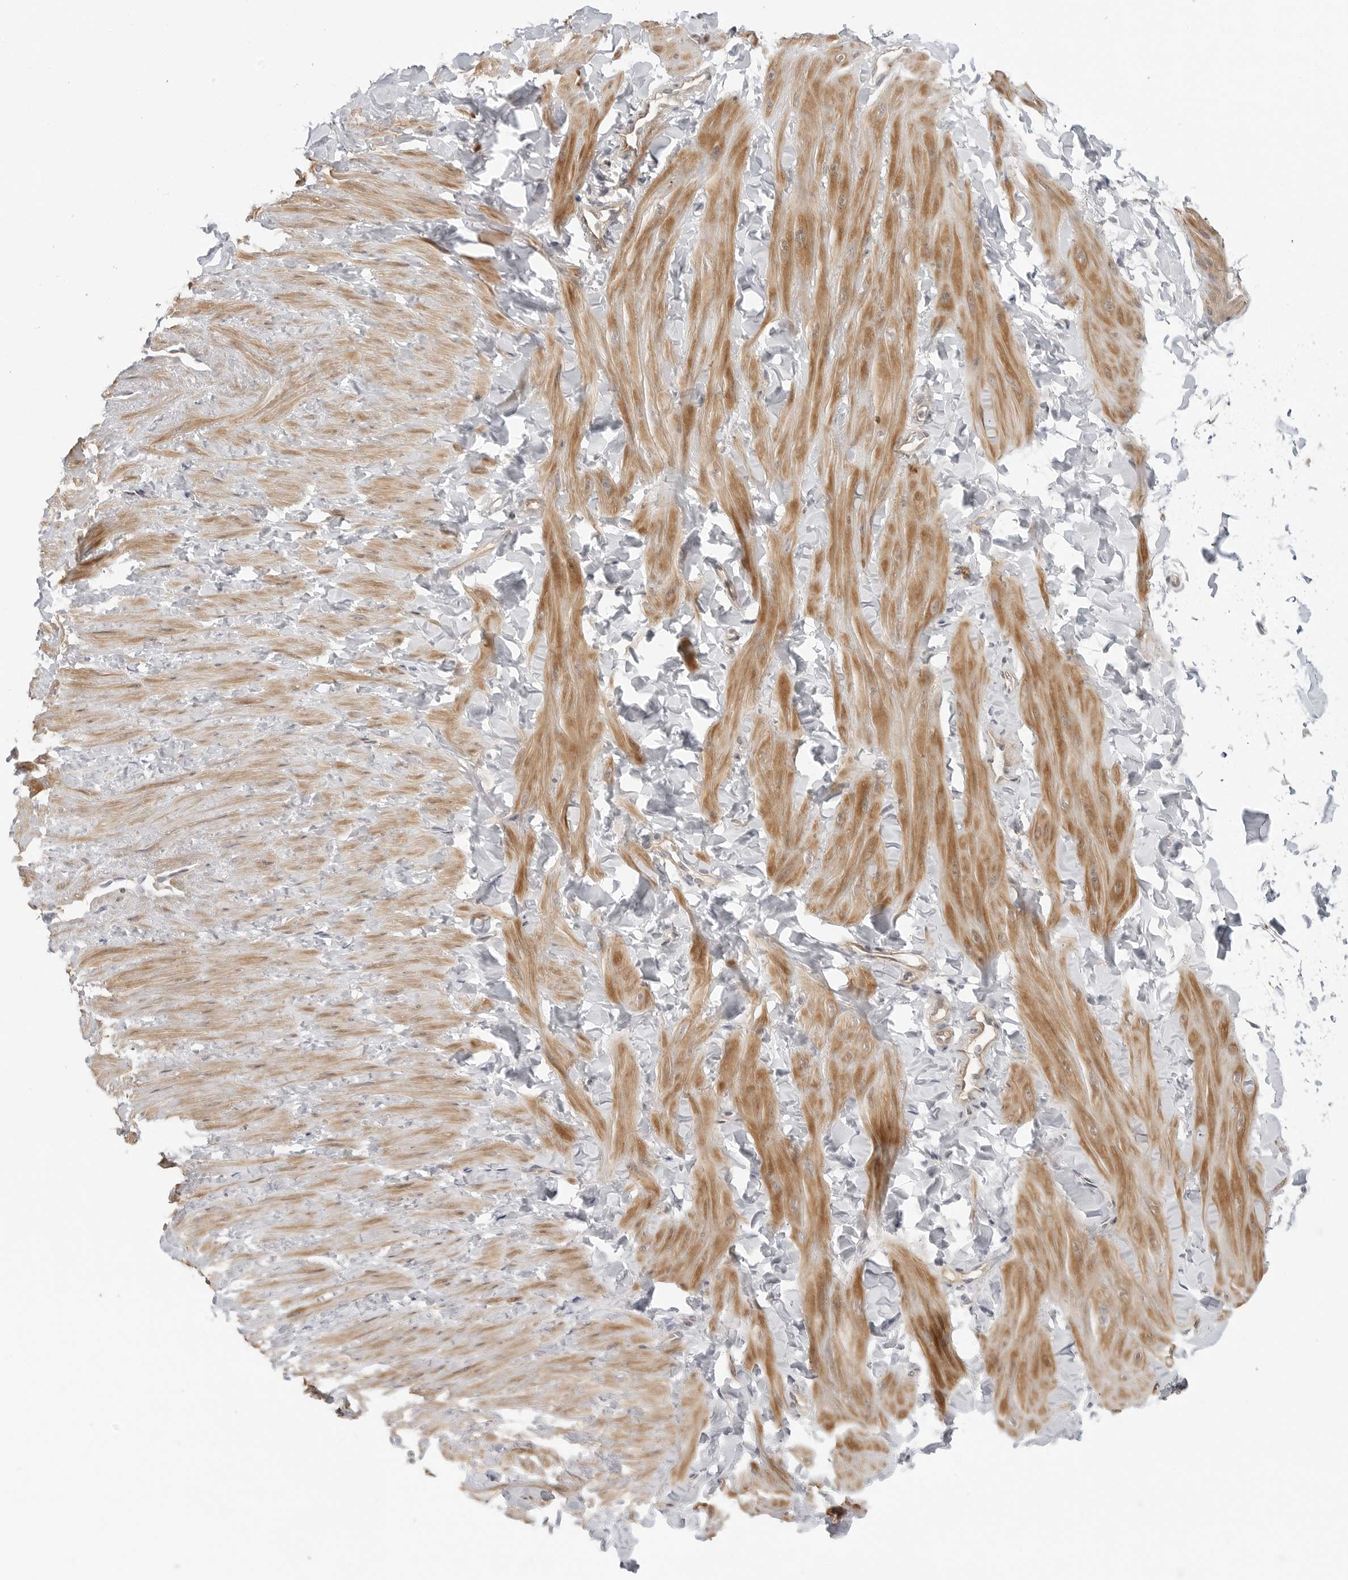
{"staining": {"intensity": "negative", "quantity": "none", "location": "none"}, "tissue": "adipose tissue", "cell_type": "Adipocytes", "image_type": "normal", "snomed": [{"axis": "morphology", "description": "Normal tissue, NOS"}, {"axis": "topography", "description": "Adipose tissue"}, {"axis": "topography", "description": "Vascular tissue"}, {"axis": "topography", "description": "Peripheral nerve tissue"}], "caption": "IHC micrograph of unremarkable adipose tissue stained for a protein (brown), which reveals no positivity in adipocytes. Brightfield microscopy of immunohistochemistry stained with DAB (3,3'-diaminobenzidine) (brown) and hematoxylin (blue), captured at high magnification.", "gene": "STXBP3", "patient": {"sex": "male", "age": 25}}